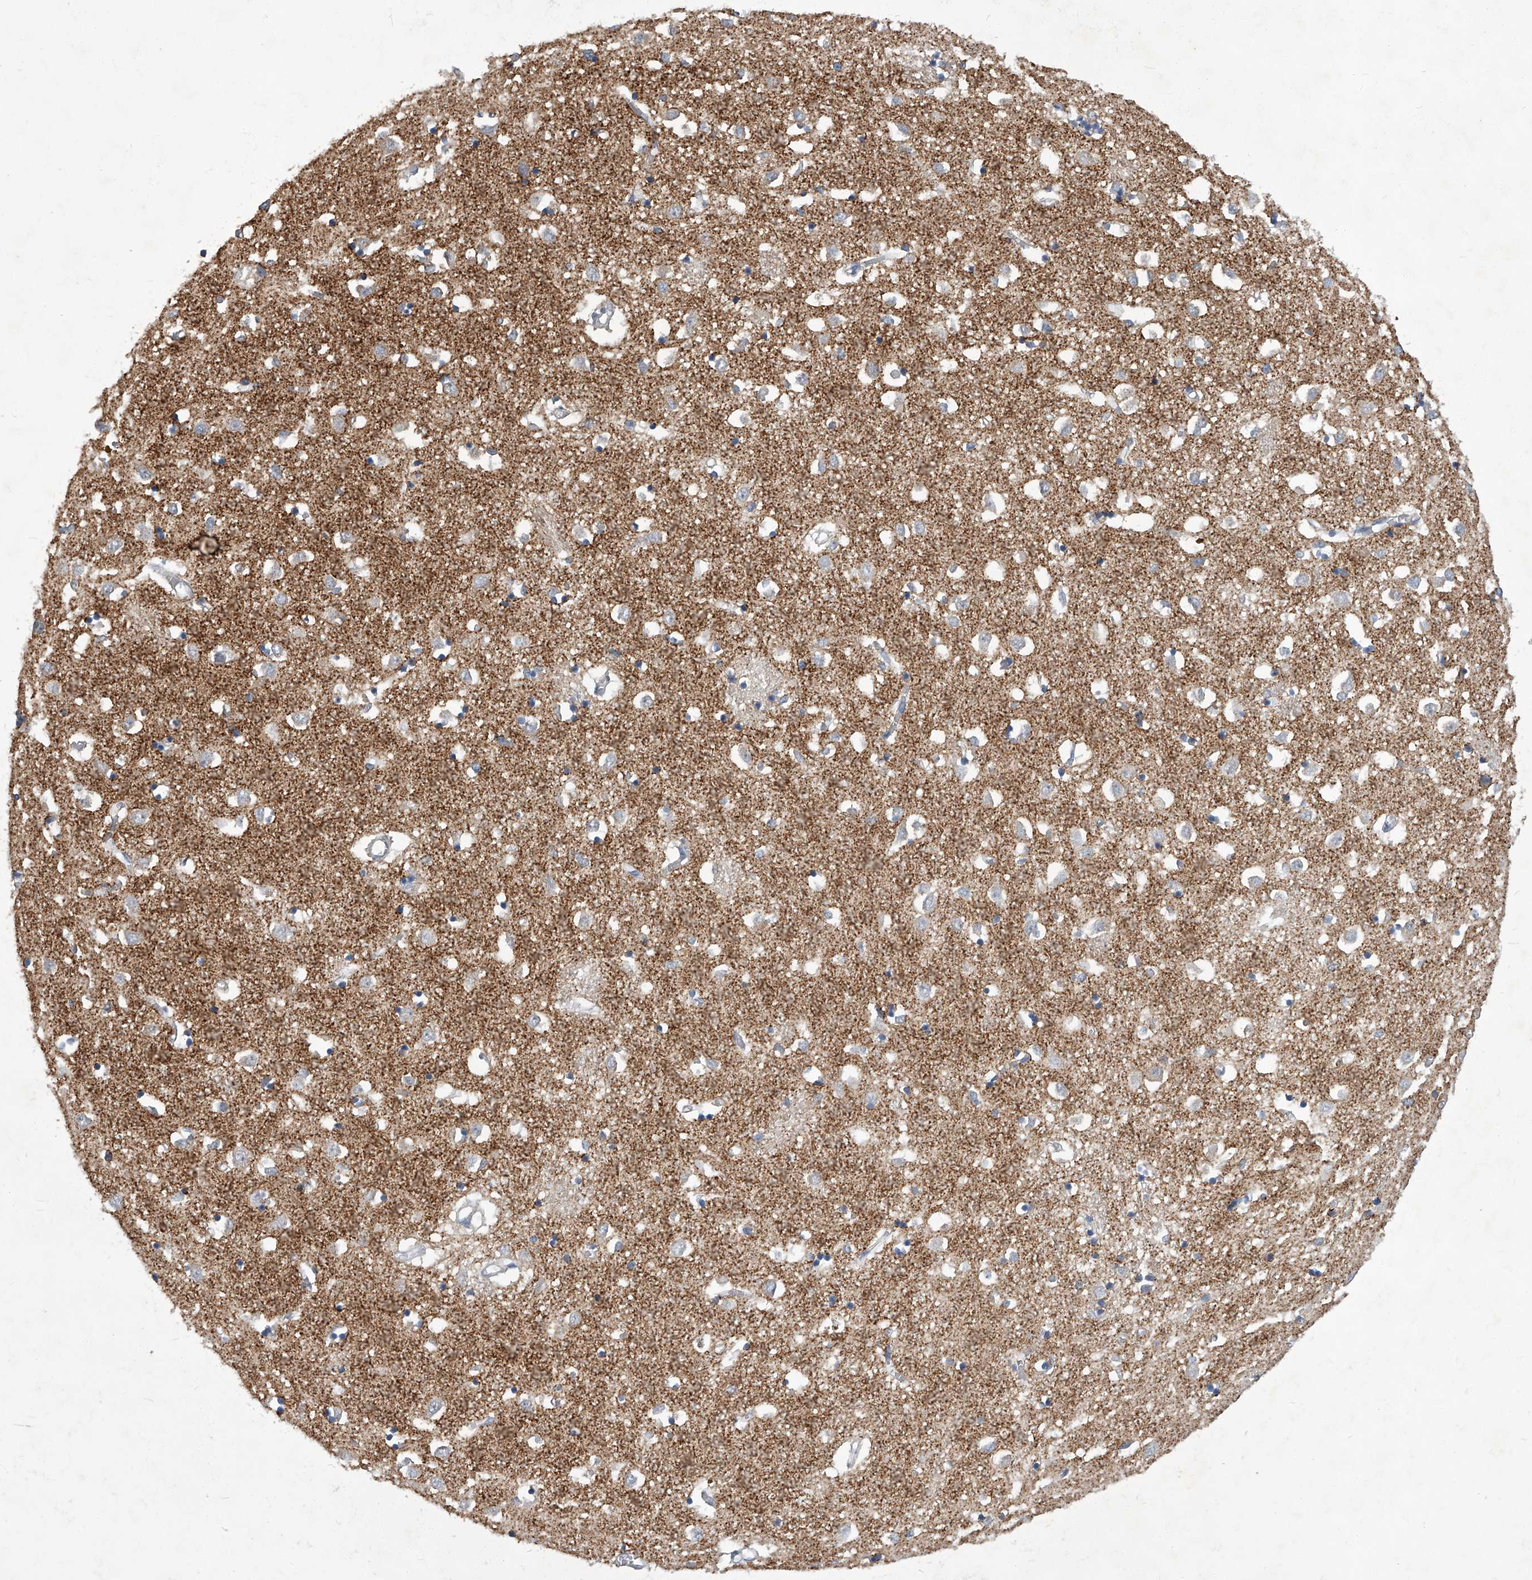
{"staining": {"intensity": "negative", "quantity": "none", "location": "none"}, "tissue": "caudate", "cell_type": "Glial cells", "image_type": "normal", "snomed": [{"axis": "morphology", "description": "Normal tissue, NOS"}, {"axis": "topography", "description": "Lateral ventricle wall"}], "caption": "IHC photomicrograph of unremarkable human caudate stained for a protein (brown), which displays no positivity in glial cells. (DAB IHC visualized using brightfield microscopy, high magnification).", "gene": "TGFBR1", "patient": {"sex": "male", "age": 70}}